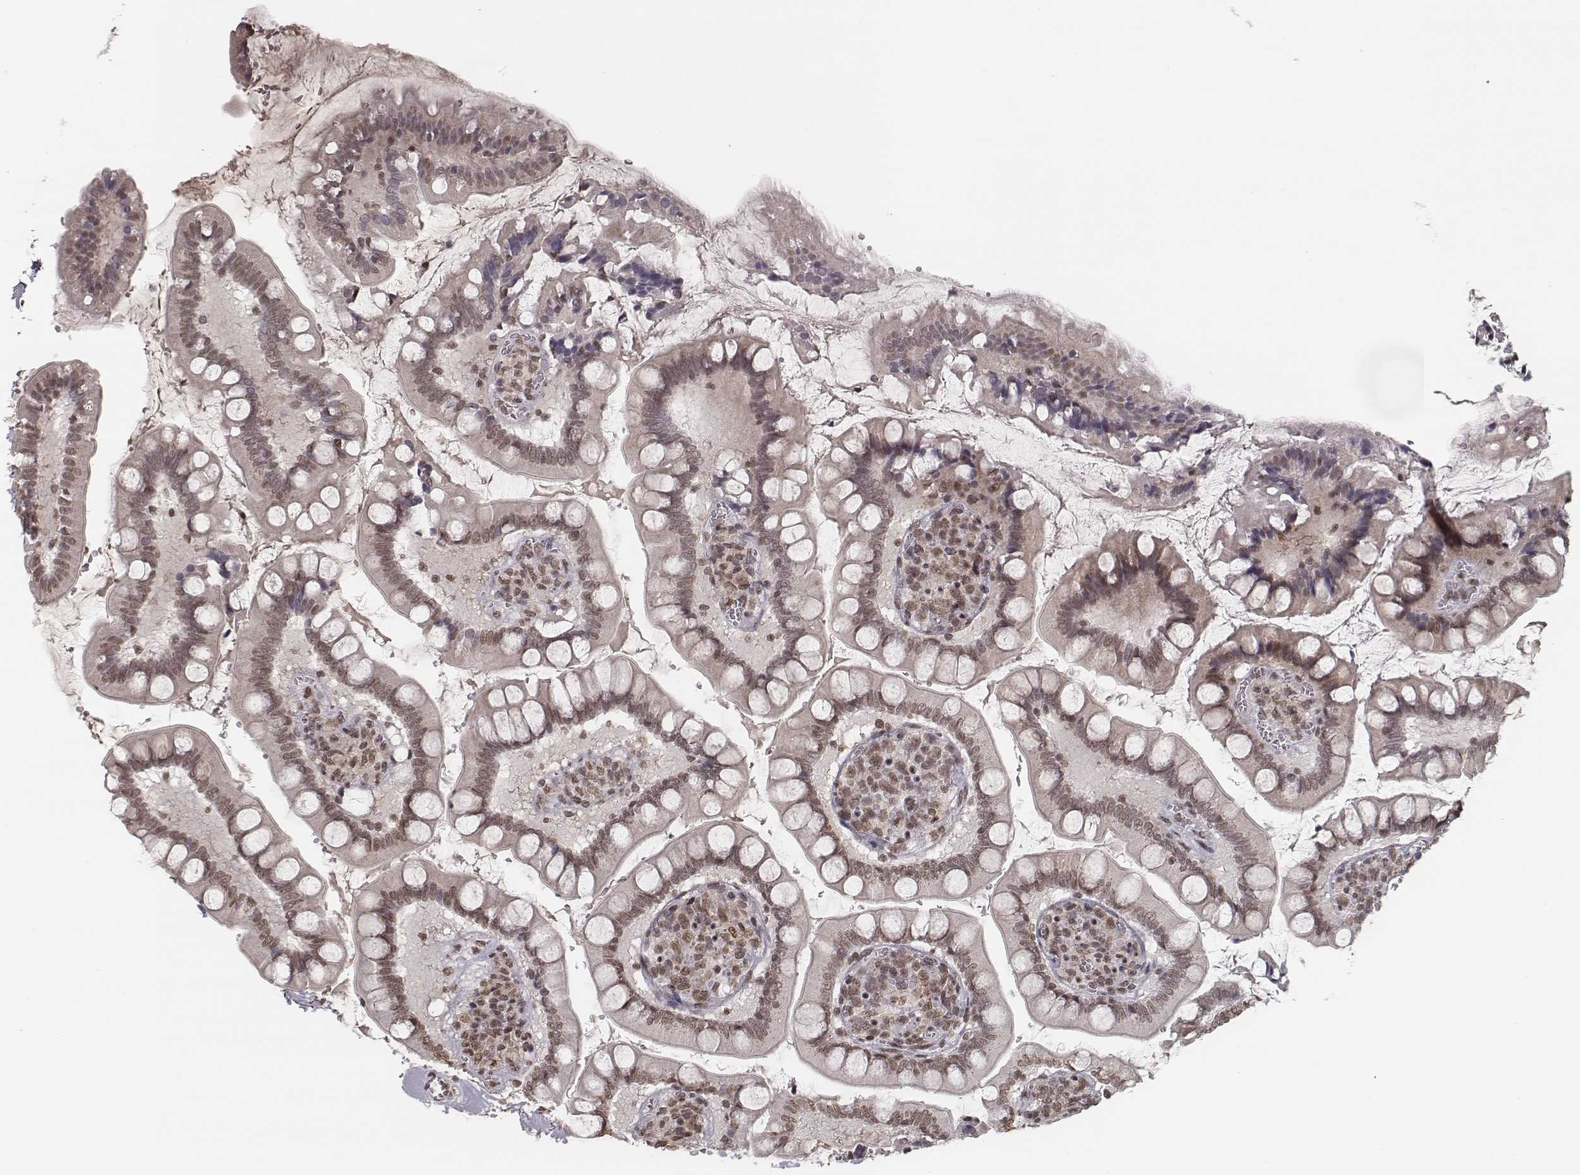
{"staining": {"intensity": "weak", "quantity": ">75%", "location": "nuclear"}, "tissue": "small intestine", "cell_type": "Glandular cells", "image_type": "normal", "snomed": [{"axis": "morphology", "description": "Normal tissue, NOS"}, {"axis": "topography", "description": "Small intestine"}], "caption": "A low amount of weak nuclear positivity is present in approximately >75% of glandular cells in benign small intestine.", "gene": "HMGA2", "patient": {"sex": "female", "age": 56}}